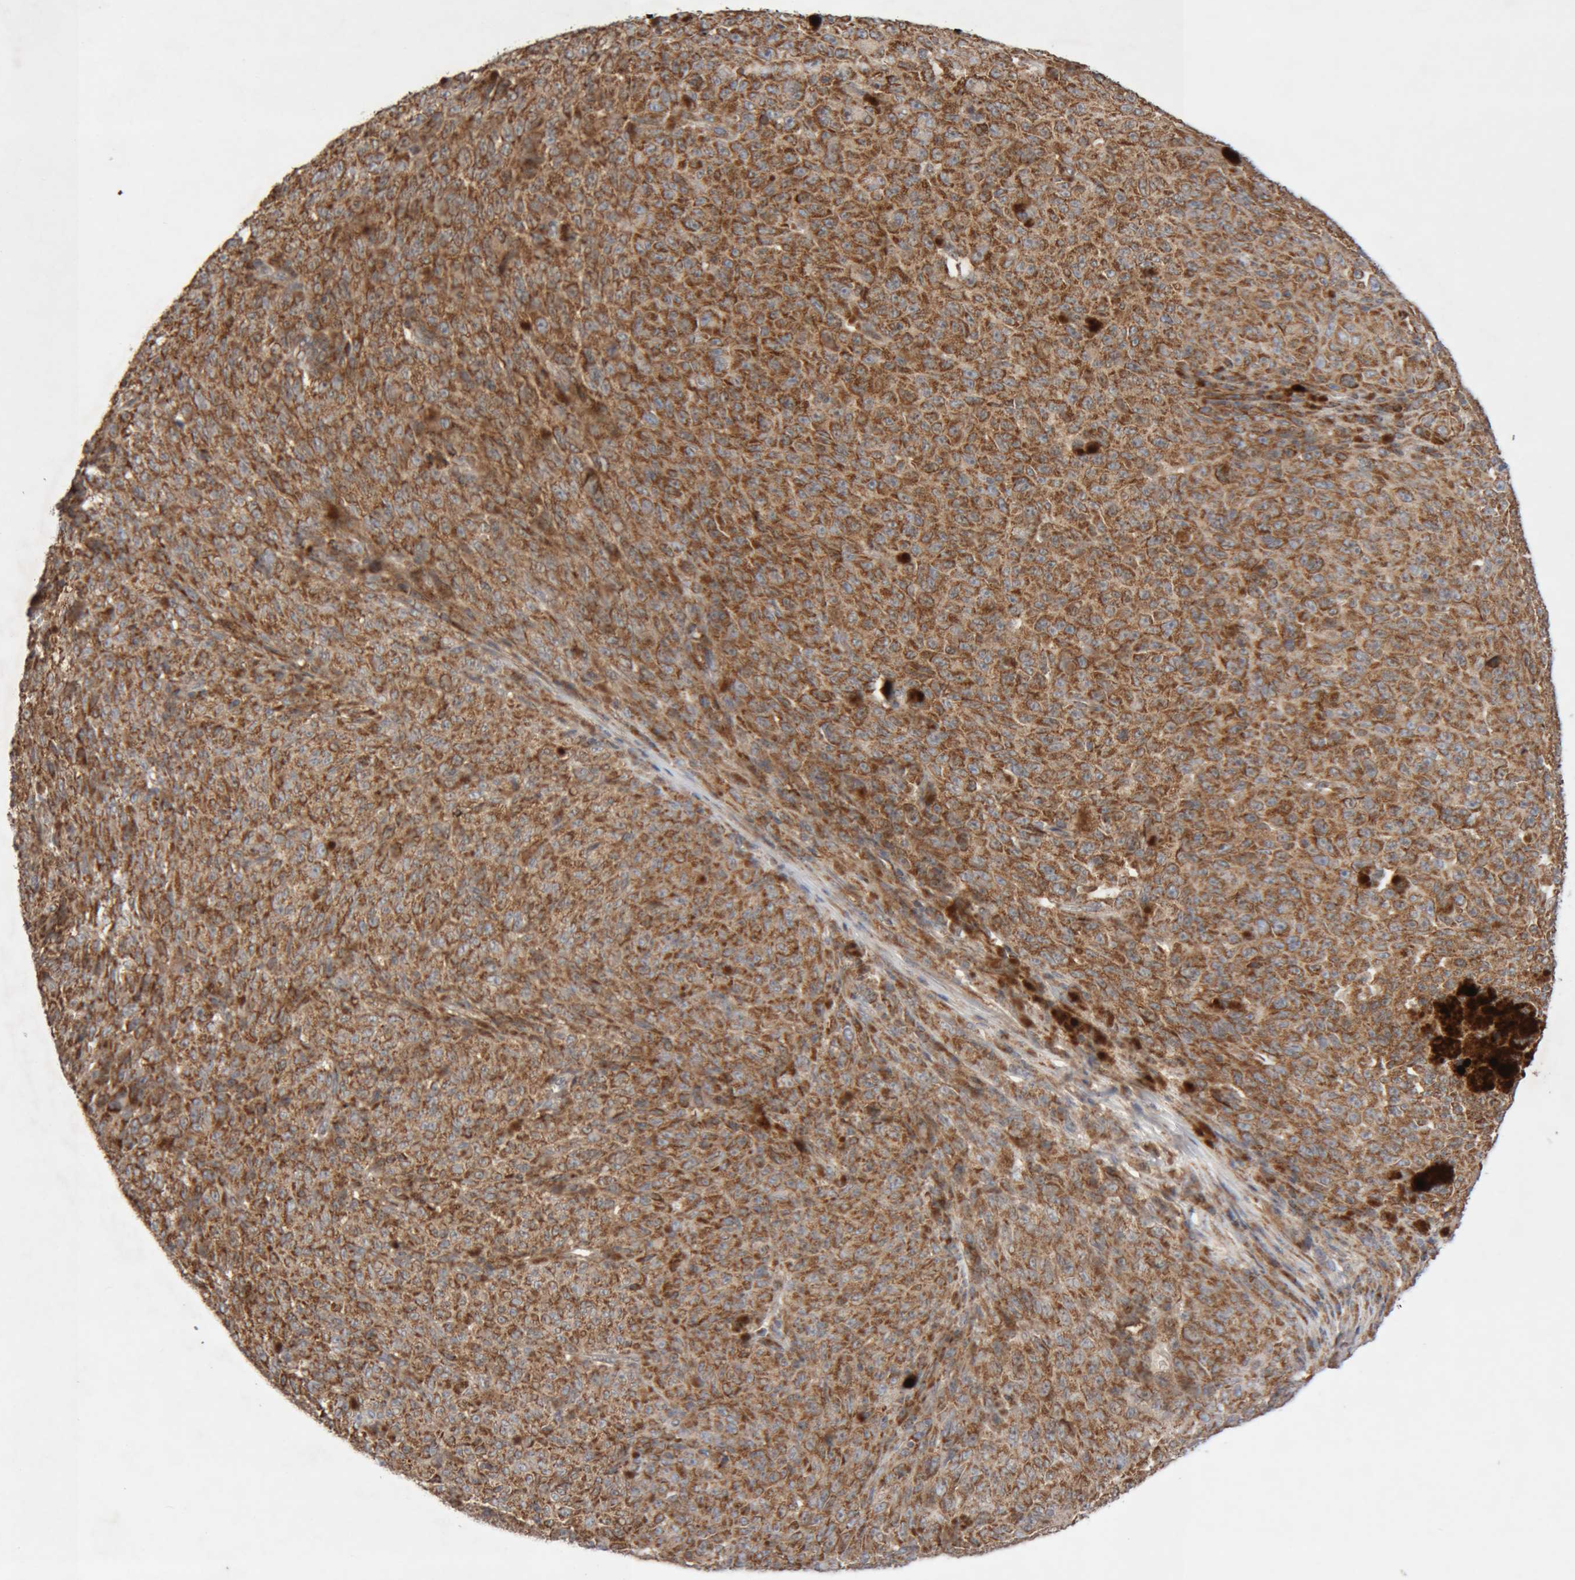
{"staining": {"intensity": "strong", "quantity": ">75%", "location": "cytoplasmic/membranous"}, "tissue": "melanoma", "cell_type": "Tumor cells", "image_type": "cancer", "snomed": [{"axis": "morphology", "description": "Malignant melanoma, NOS"}, {"axis": "topography", "description": "Skin"}], "caption": "Human melanoma stained for a protein (brown) reveals strong cytoplasmic/membranous positive expression in approximately >75% of tumor cells.", "gene": "KIF21B", "patient": {"sex": "female", "age": 82}}